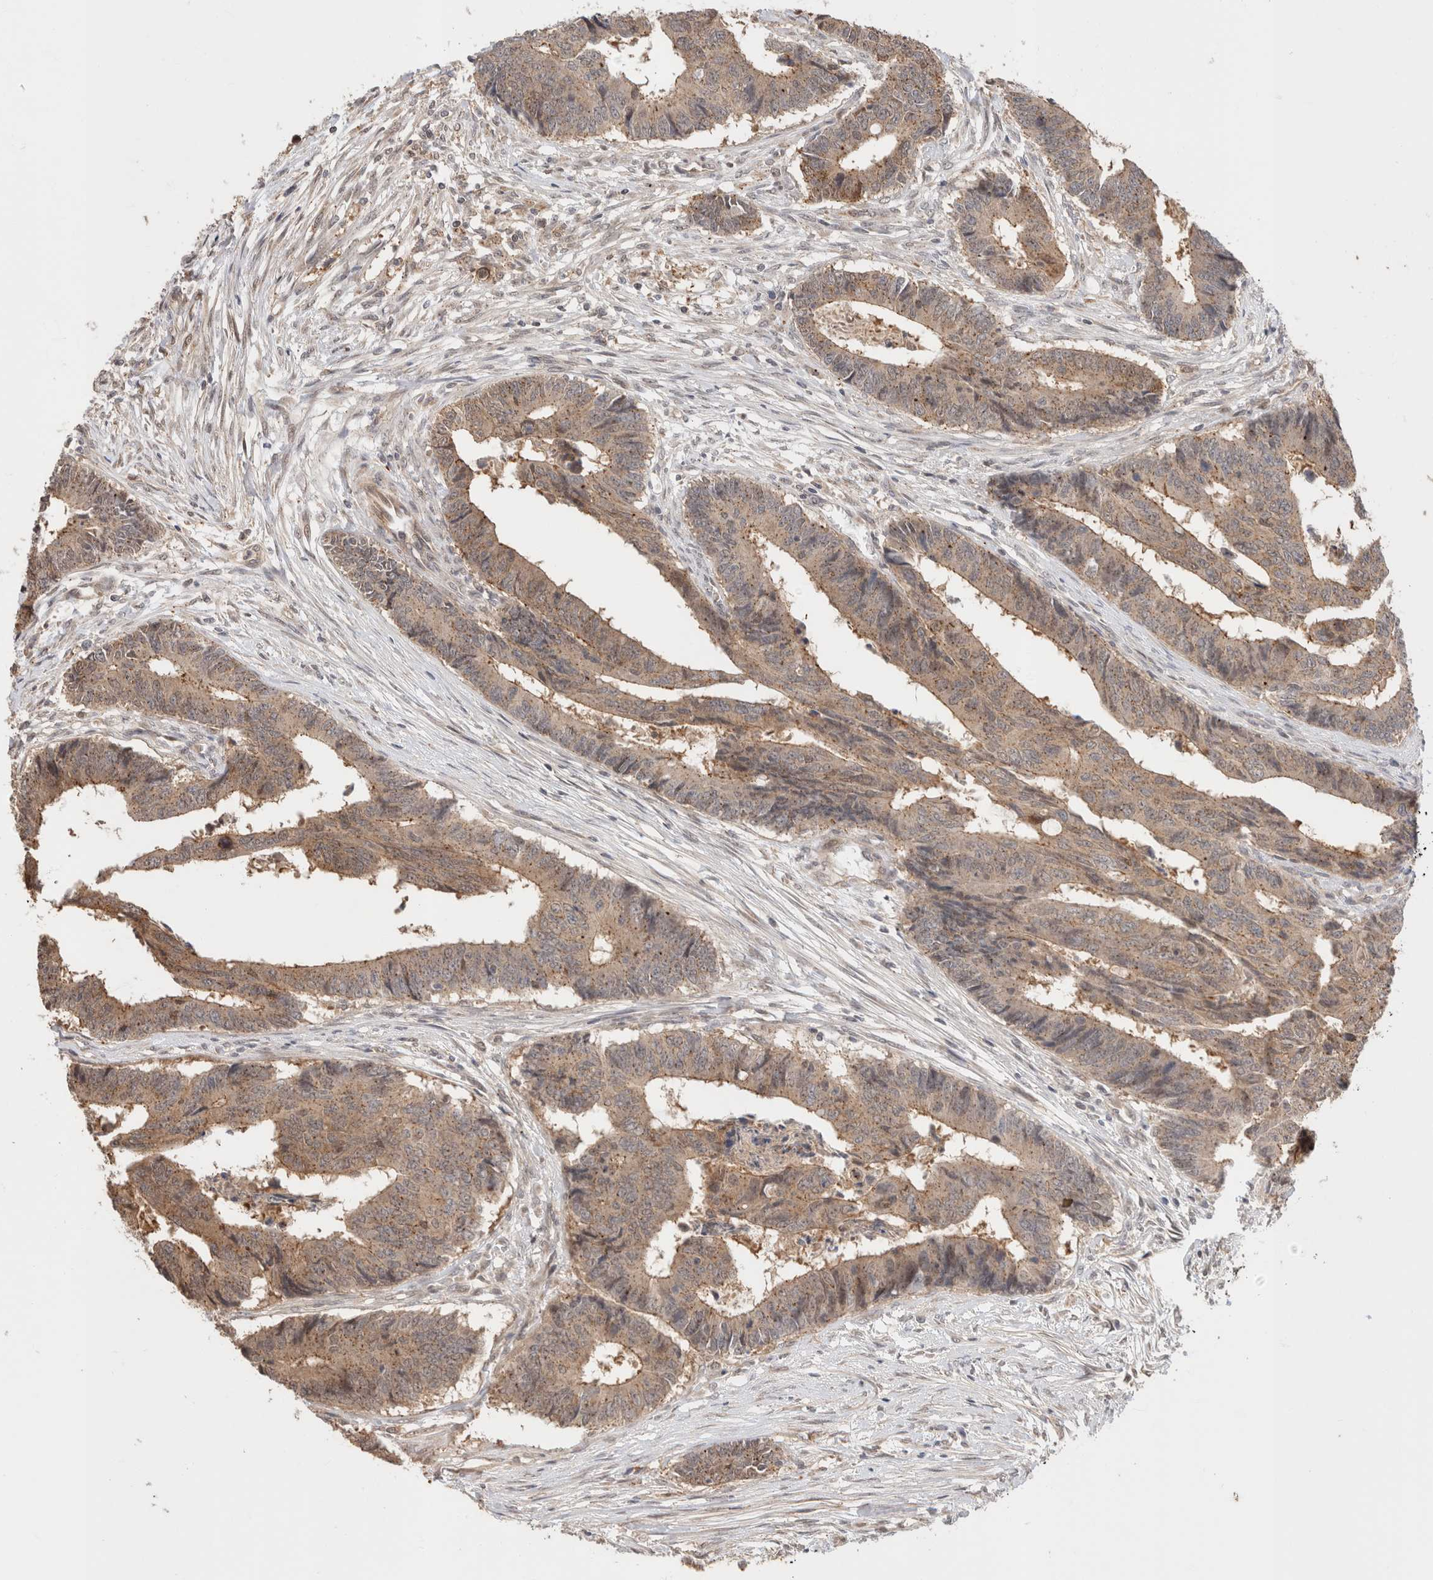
{"staining": {"intensity": "weak", "quantity": ">75%", "location": "cytoplasmic/membranous"}, "tissue": "colorectal cancer", "cell_type": "Tumor cells", "image_type": "cancer", "snomed": [{"axis": "morphology", "description": "Adenocarcinoma, NOS"}, {"axis": "topography", "description": "Rectum"}], "caption": "Protein analysis of adenocarcinoma (colorectal) tissue reveals weak cytoplasmic/membranous expression in about >75% of tumor cells. (Brightfield microscopy of DAB IHC at high magnification).", "gene": "OTUD6B", "patient": {"sex": "male", "age": 84}}